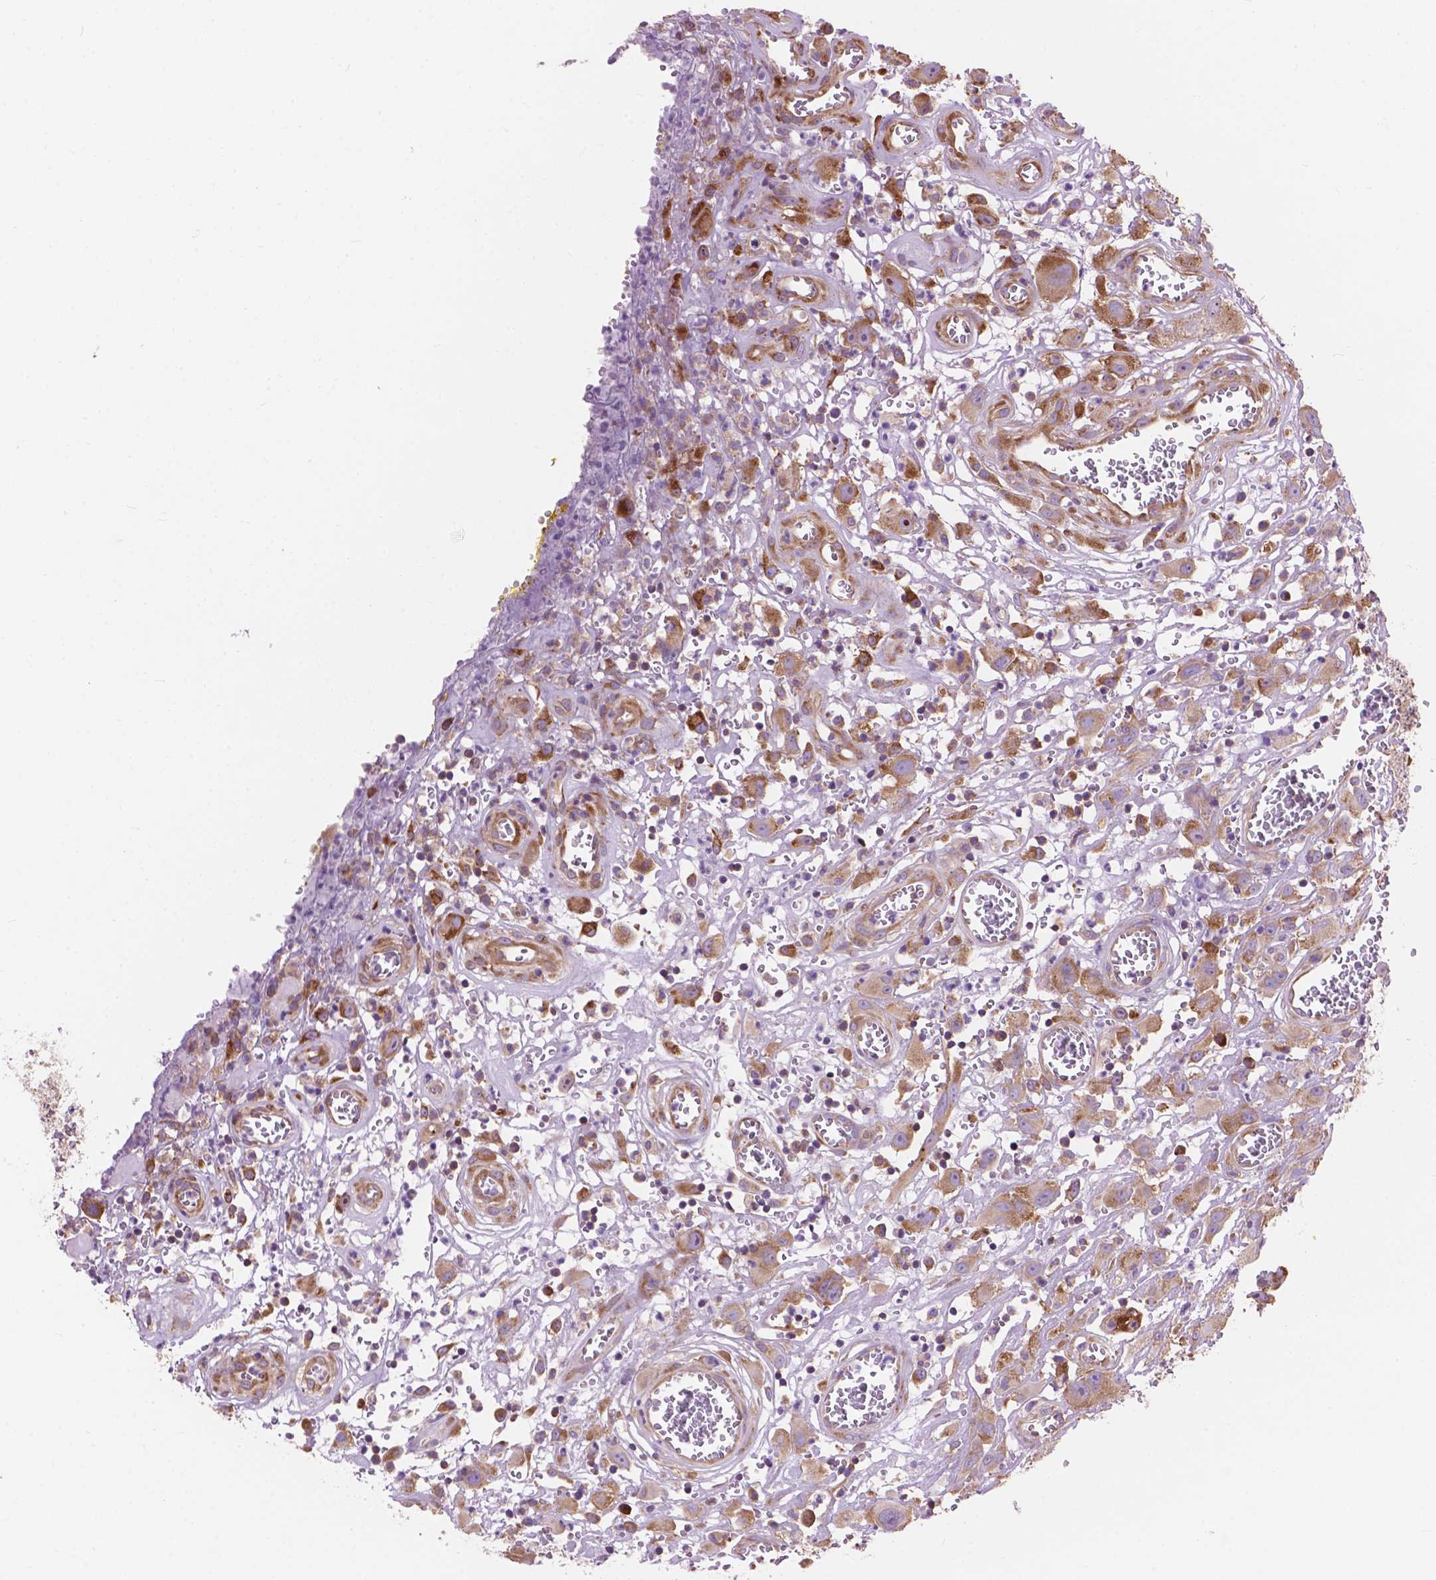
{"staining": {"intensity": "moderate", "quantity": ">75%", "location": "cytoplasmic/membranous"}, "tissue": "head and neck cancer", "cell_type": "Tumor cells", "image_type": "cancer", "snomed": [{"axis": "morphology", "description": "Squamous cell carcinoma, NOS"}, {"axis": "morphology", "description": "Squamous cell carcinoma, metastatic, NOS"}, {"axis": "topography", "description": "Oral tissue"}, {"axis": "topography", "description": "Head-Neck"}], "caption": "This histopathology image reveals IHC staining of head and neck metastatic squamous cell carcinoma, with medium moderate cytoplasmic/membranous expression in approximately >75% of tumor cells.", "gene": "RPL37A", "patient": {"sex": "female", "age": 85}}